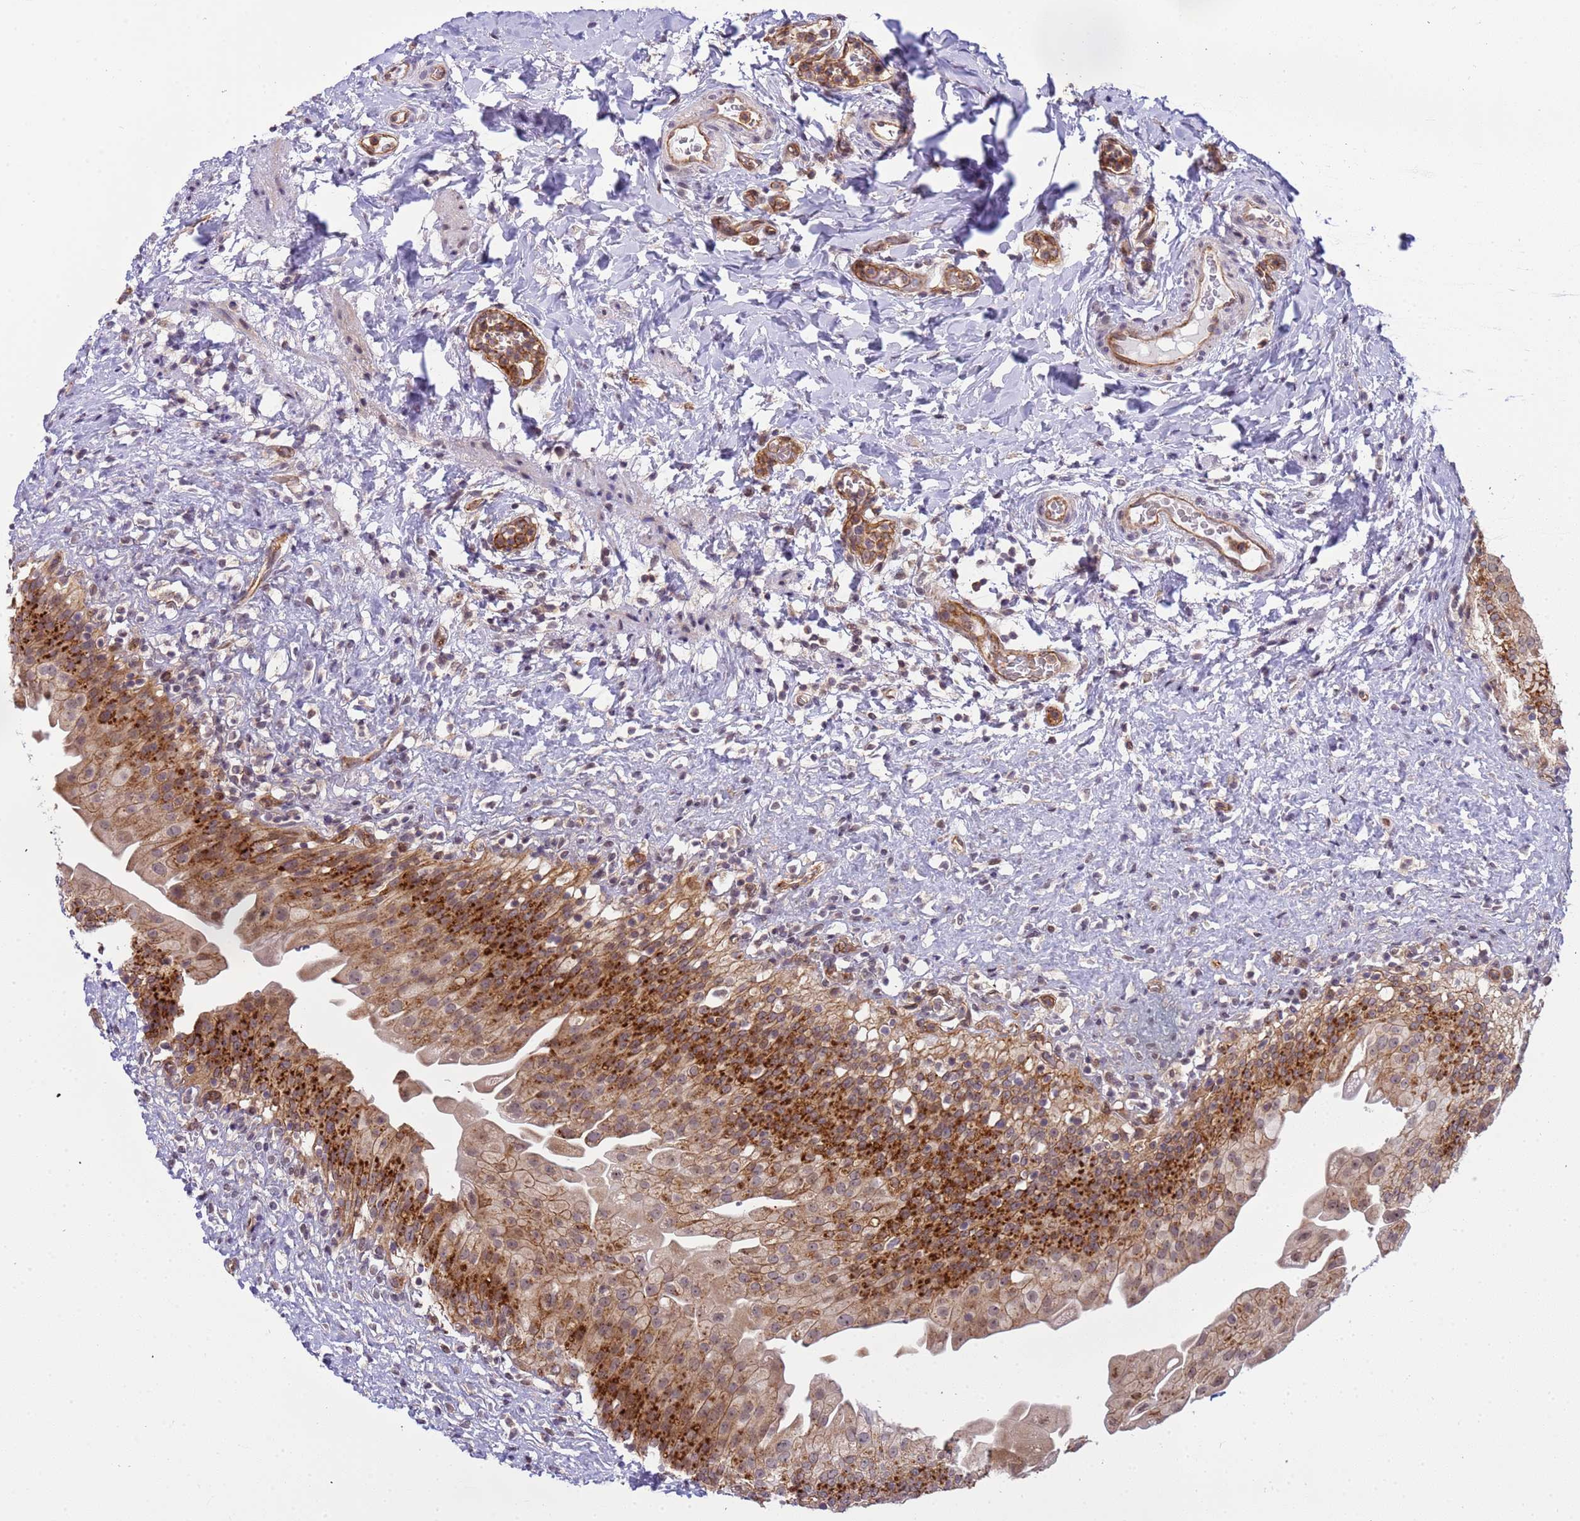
{"staining": {"intensity": "strong", "quantity": ">75%", "location": "cytoplasmic/membranous"}, "tissue": "urinary bladder", "cell_type": "Urothelial cells", "image_type": "normal", "snomed": [{"axis": "morphology", "description": "Normal tissue, NOS"}, {"axis": "topography", "description": "Urinary bladder"}], "caption": "This image displays immunohistochemistry (IHC) staining of unremarkable urinary bladder, with high strong cytoplasmic/membranous staining in approximately >75% of urothelial cells.", "gene": "EMC2", "patient": {"sex": "female", "age": 27}}